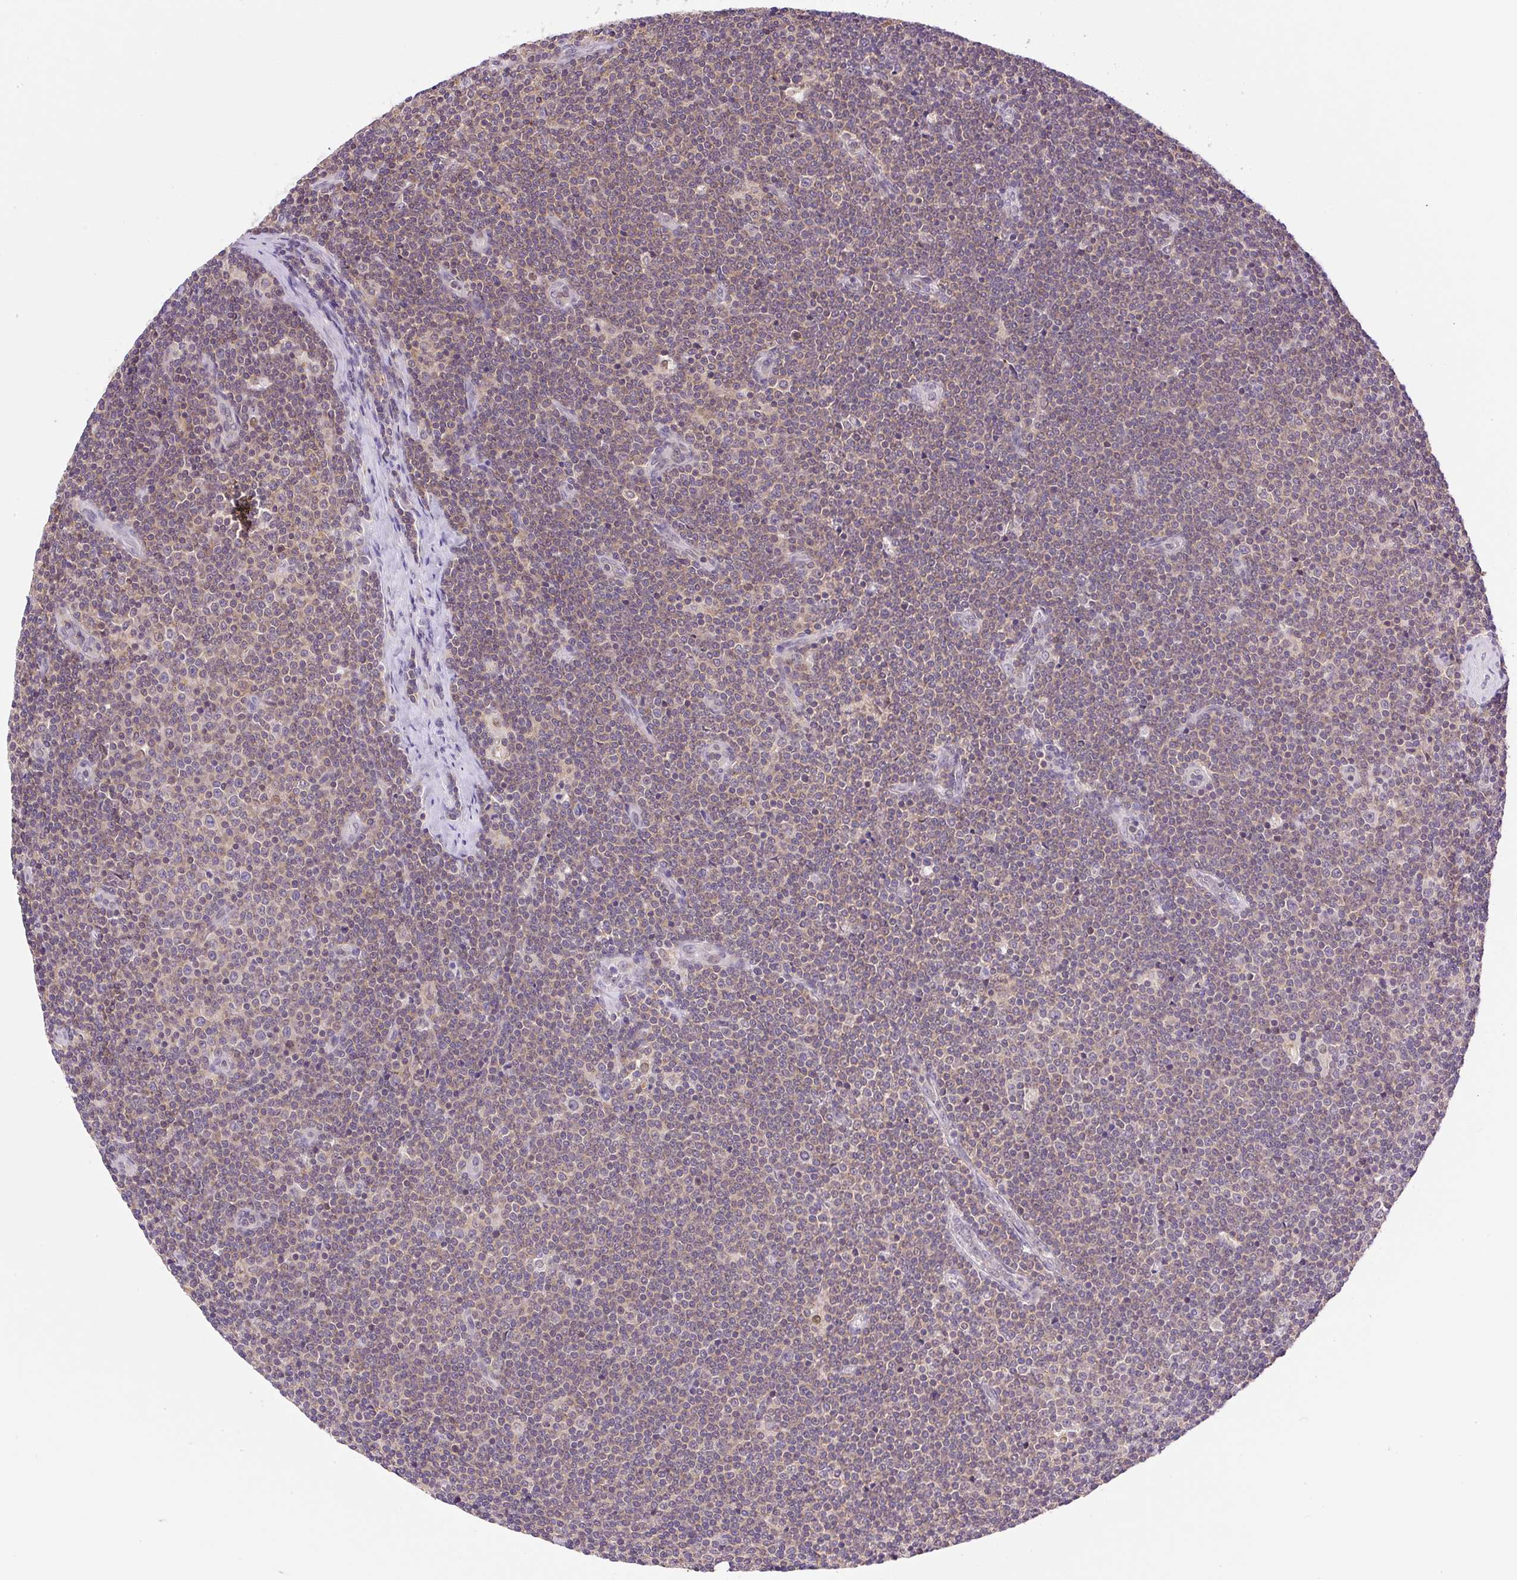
{"staining": {"intensity": "weak", "quantity": ">75%", "location": "cytoplasmic/membranous"}, "tissue": "lymphoma", "cell_type": "Tumor cells", "image_type": "cancer", "snomed": [{"axis": "morphology", "description": "Malignant lymphoma, non-Hodgkin's type, Low grade"}, {"axis": "topography", "description": "Lymph node"}], "caption": "The immunohistochemical stain shows weak cytoplasmic/membranous staining in tumor cells of lymphoma tissue.", "gene": "CARD11", "patient": {"sex": "male", "age": 48}}